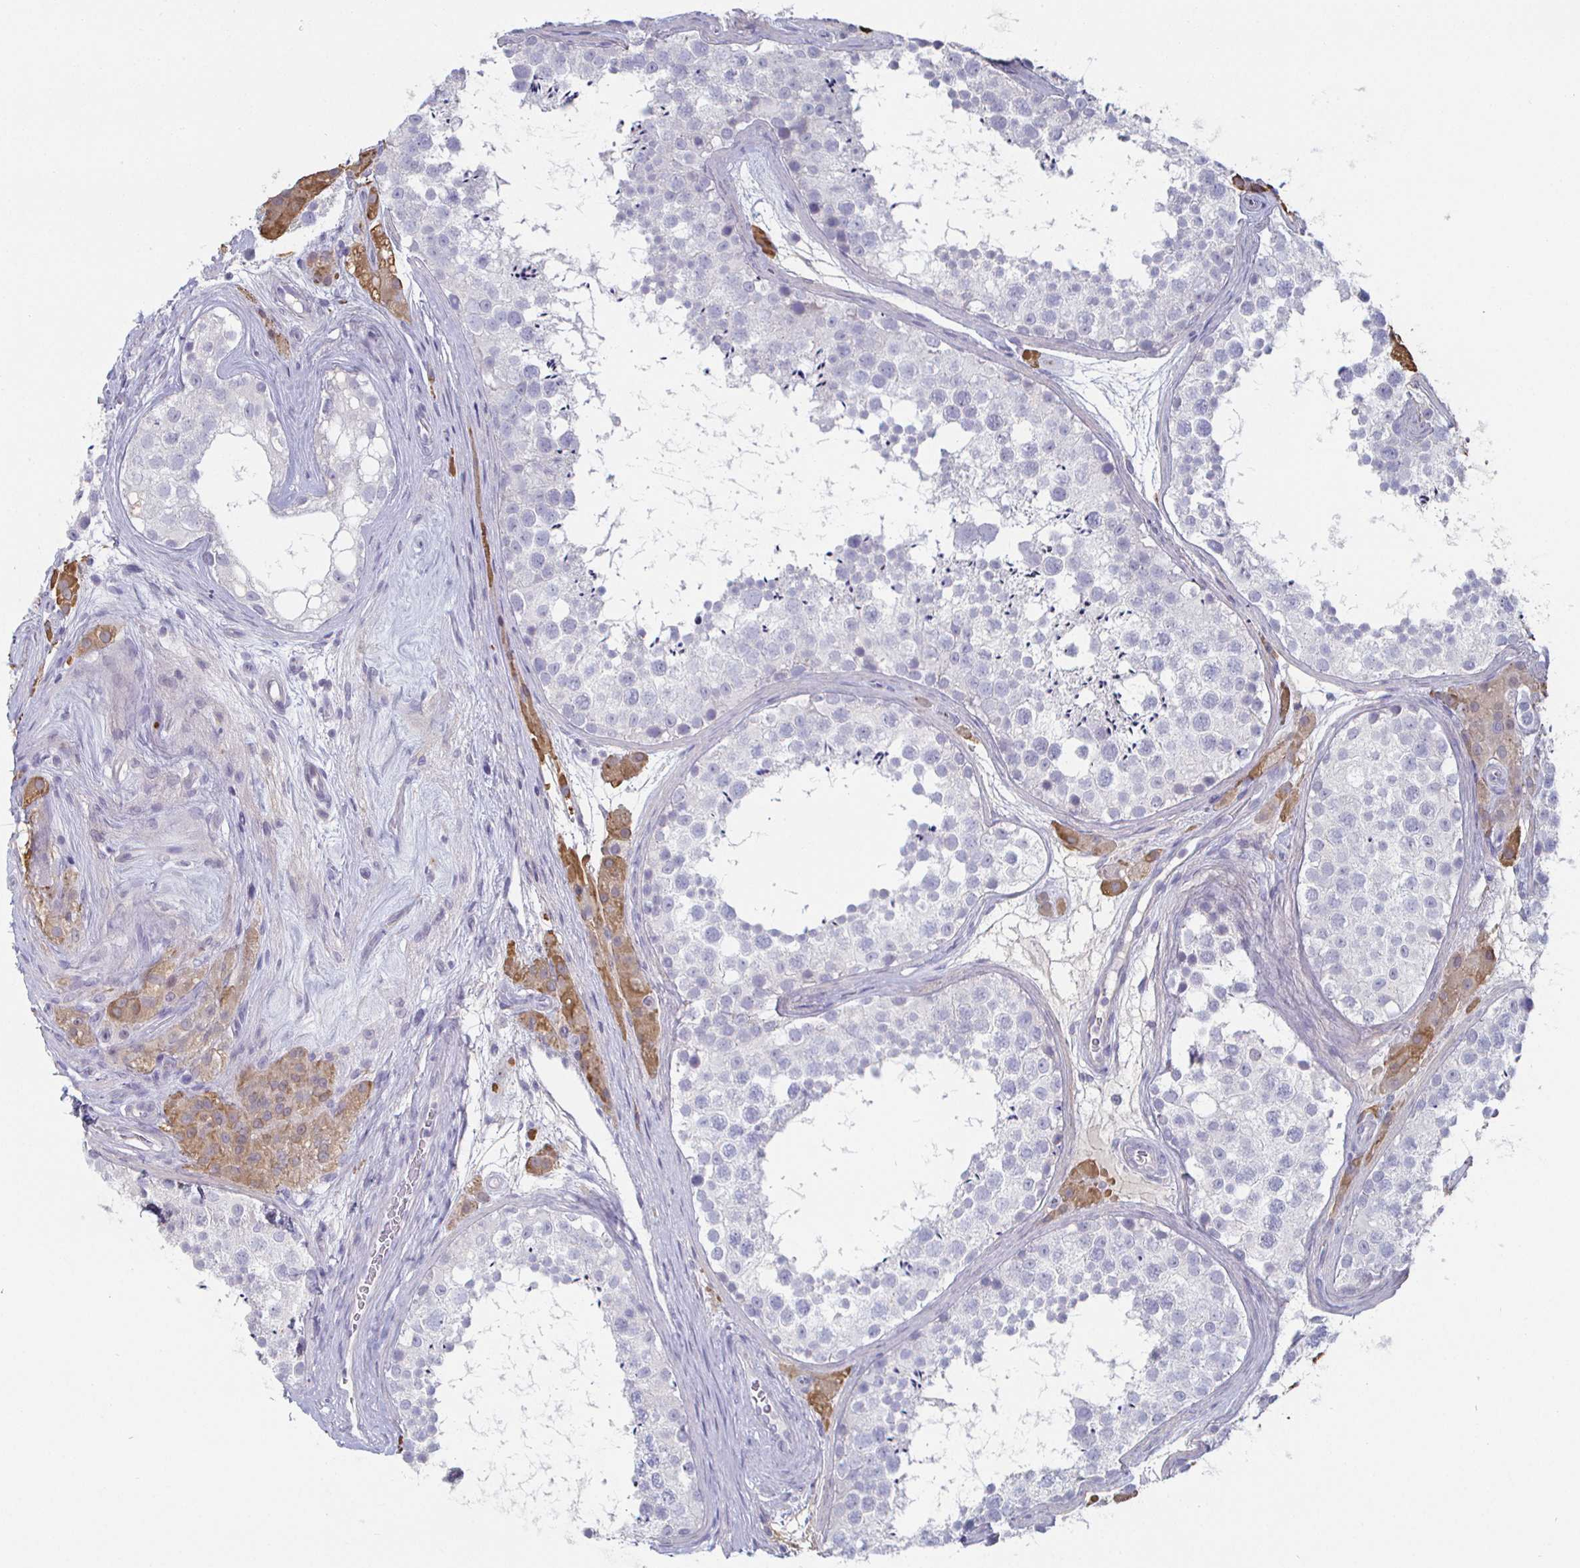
{"staining": {"intensity": "negative", "quantity": "none", "location": "none"}, "tissue": "testis", "cell_type": "Cells in seminiferous ducts", "image_type": "normal", "snomed": [{"axis": "morphology", "description": "Normal tissue, NOS"}, {"axis": "topography", "description": "Testis"}], "caption": "Immunohistochemistry histopathology image of normal human testis stained for a protein (brown), which shows no positivity in cells in seminiferous ducts. (DAB (3,3'-diaminobenzidine) IHC, high magnification).", "gene": "ENPP1", "patient": {"sex": "male", "age": 41}}